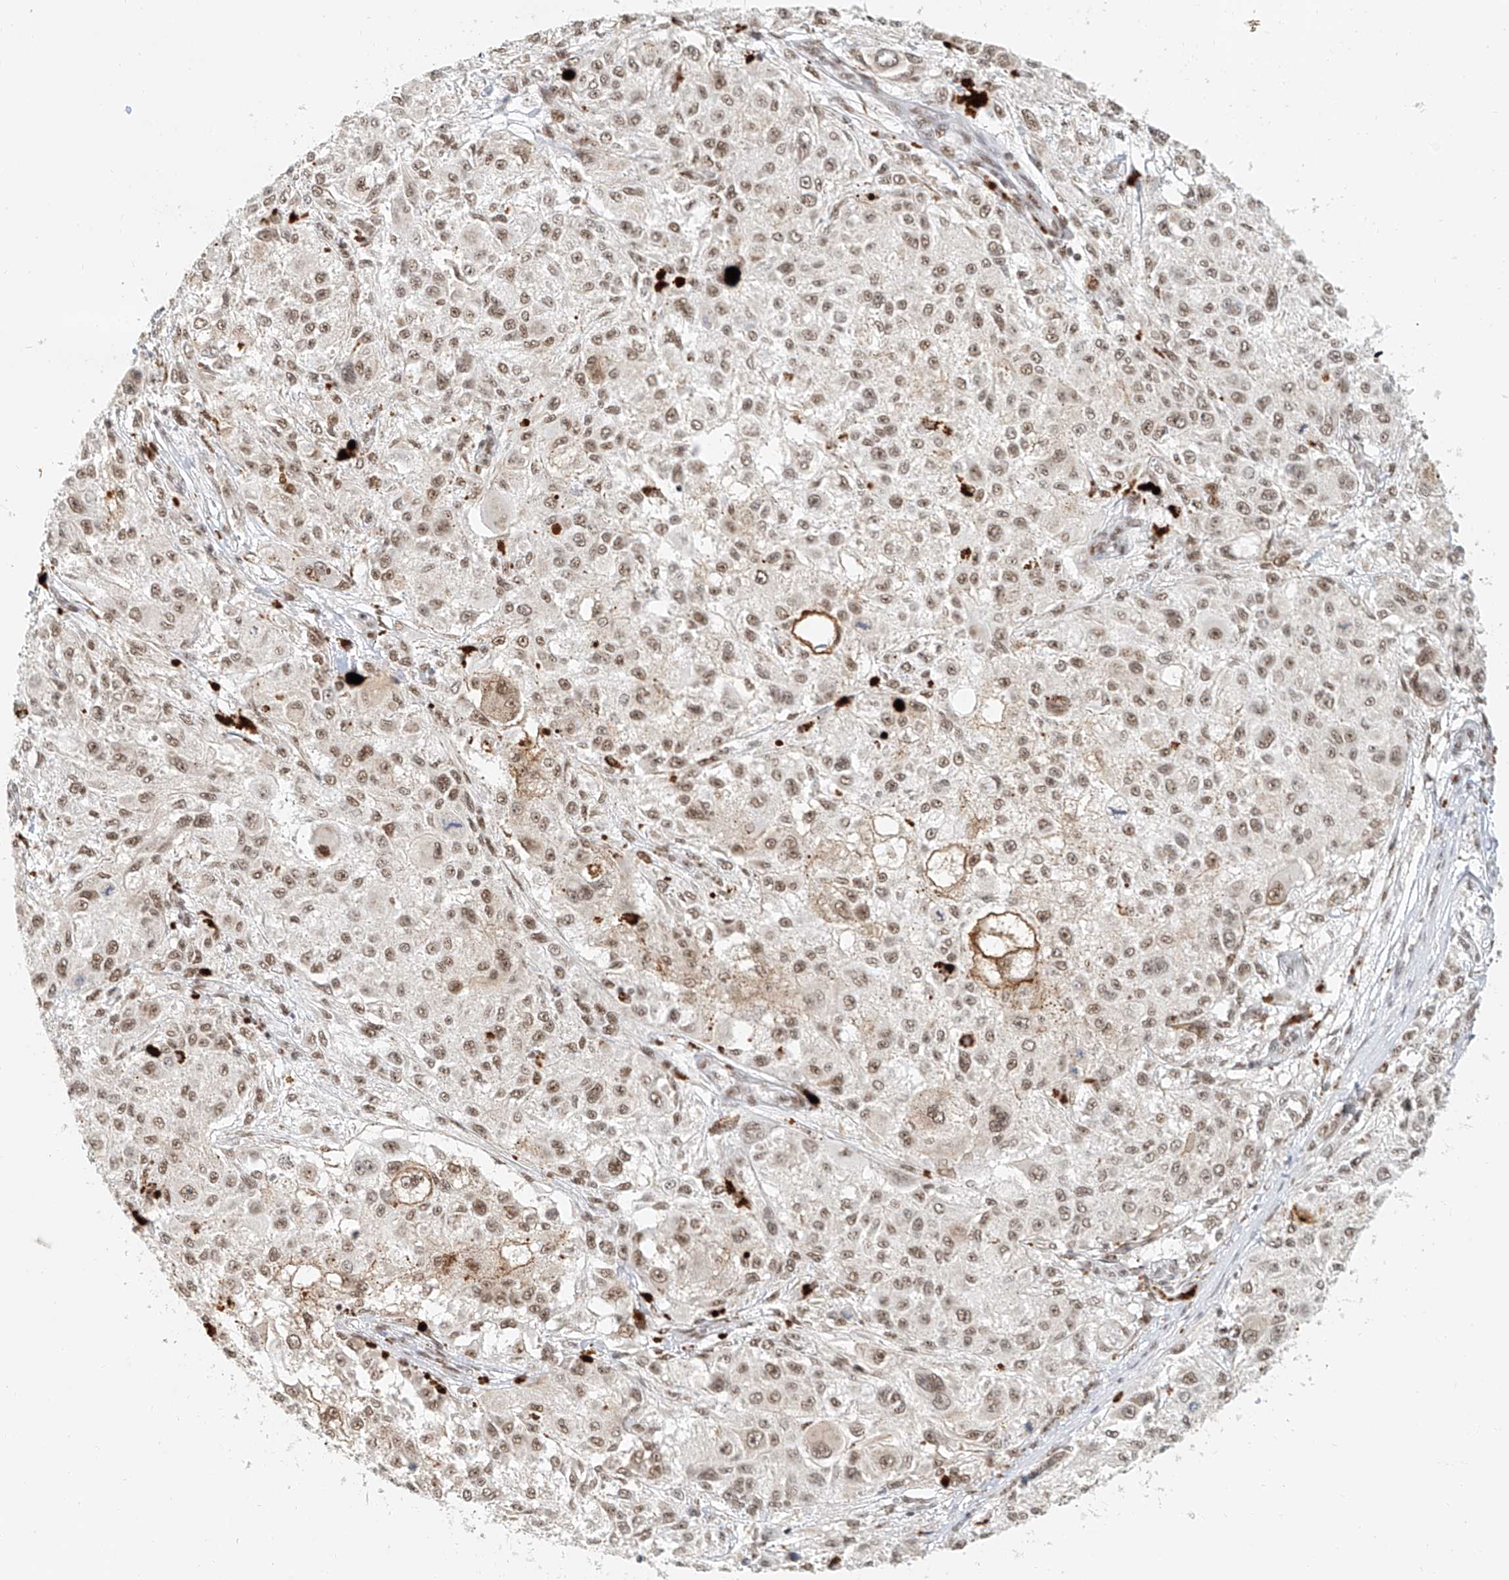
{"staining": {"intensity": "moderate", "quantity": ">75%", "location": "nuclear"}, "tissue": "melanoma", "cell_type": "Tumor cells", "image_type": "cancer", "snomed": [{"axis": "morphology", "description": "Necrosis, NOS"}, {"axis": "morphology", "description": "Malignant melanoma, NOS"}, {"axis": "topography", "description": "Skin"}], "caption": "The immunohistochemical stain labels moderate nuclear expression in tumor cells of malignant melanoma tissue. (brown staining indicates protein expression, while blue staining denotes nuclei).", "gene": "CXorf58", "patient": {"sex": "female", "age": 87}}